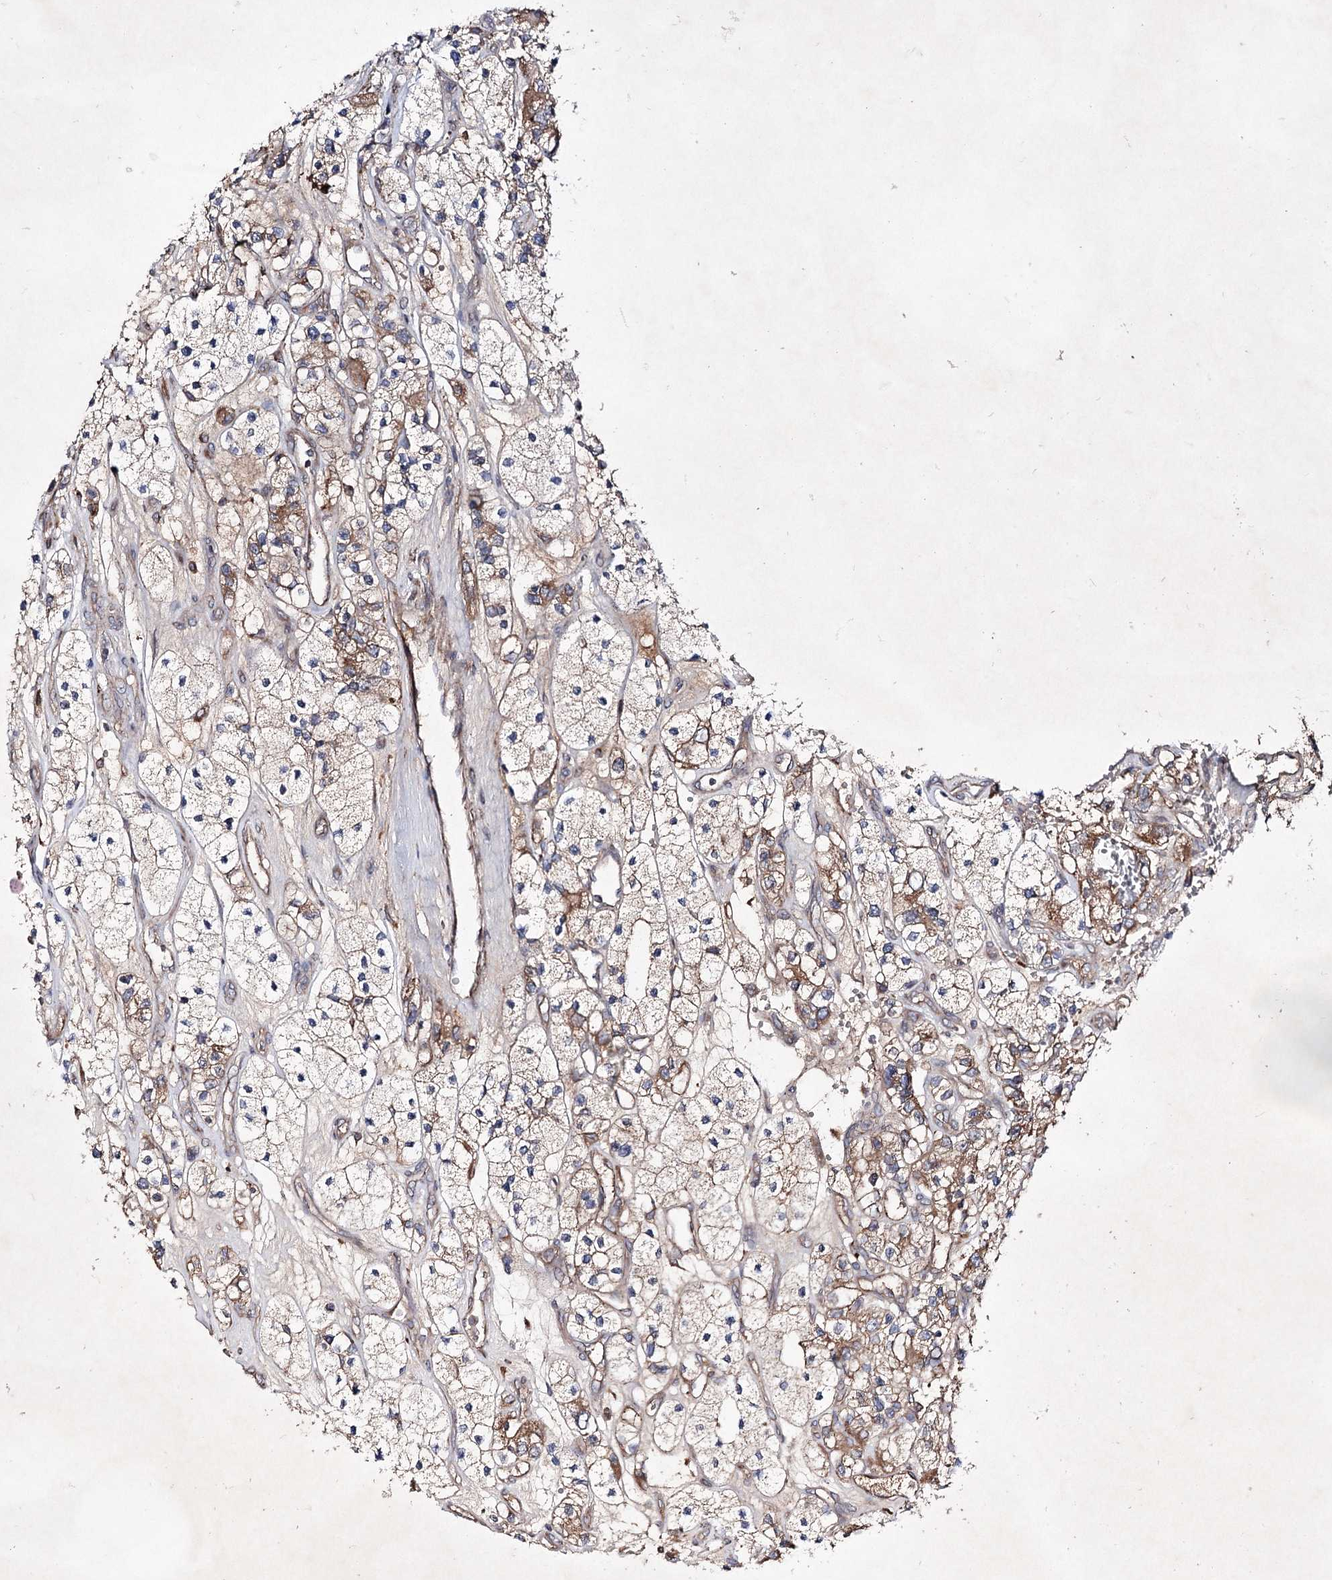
{"staining": {"intensity": "moderate", "quantity": "25%-75%", "location": "cytoplasmic/membranous"}, "tissue": "renal cancer", "cell_type": "Tumor cells", "image_type": "cancer", "snomed": [{"axis": "morphology", "description": "Adenocarcinoma, NOS"}, {"axis": "topography", "description": "Kidney"}], "caption": "Immunohistochemistry of human renal cancer demonstrates medium levels of moderate cytoplasmic/membranous positivity in approximately 25%-75% of tumor cells. The staining was performed using DAB (3,3'-diaminobenzidine), with brown indicating positive protein expression. Nuclei are stained blue with hematoxylin.", "gene": "ALG9", "patient": {"sex": "female", "age": 57}}